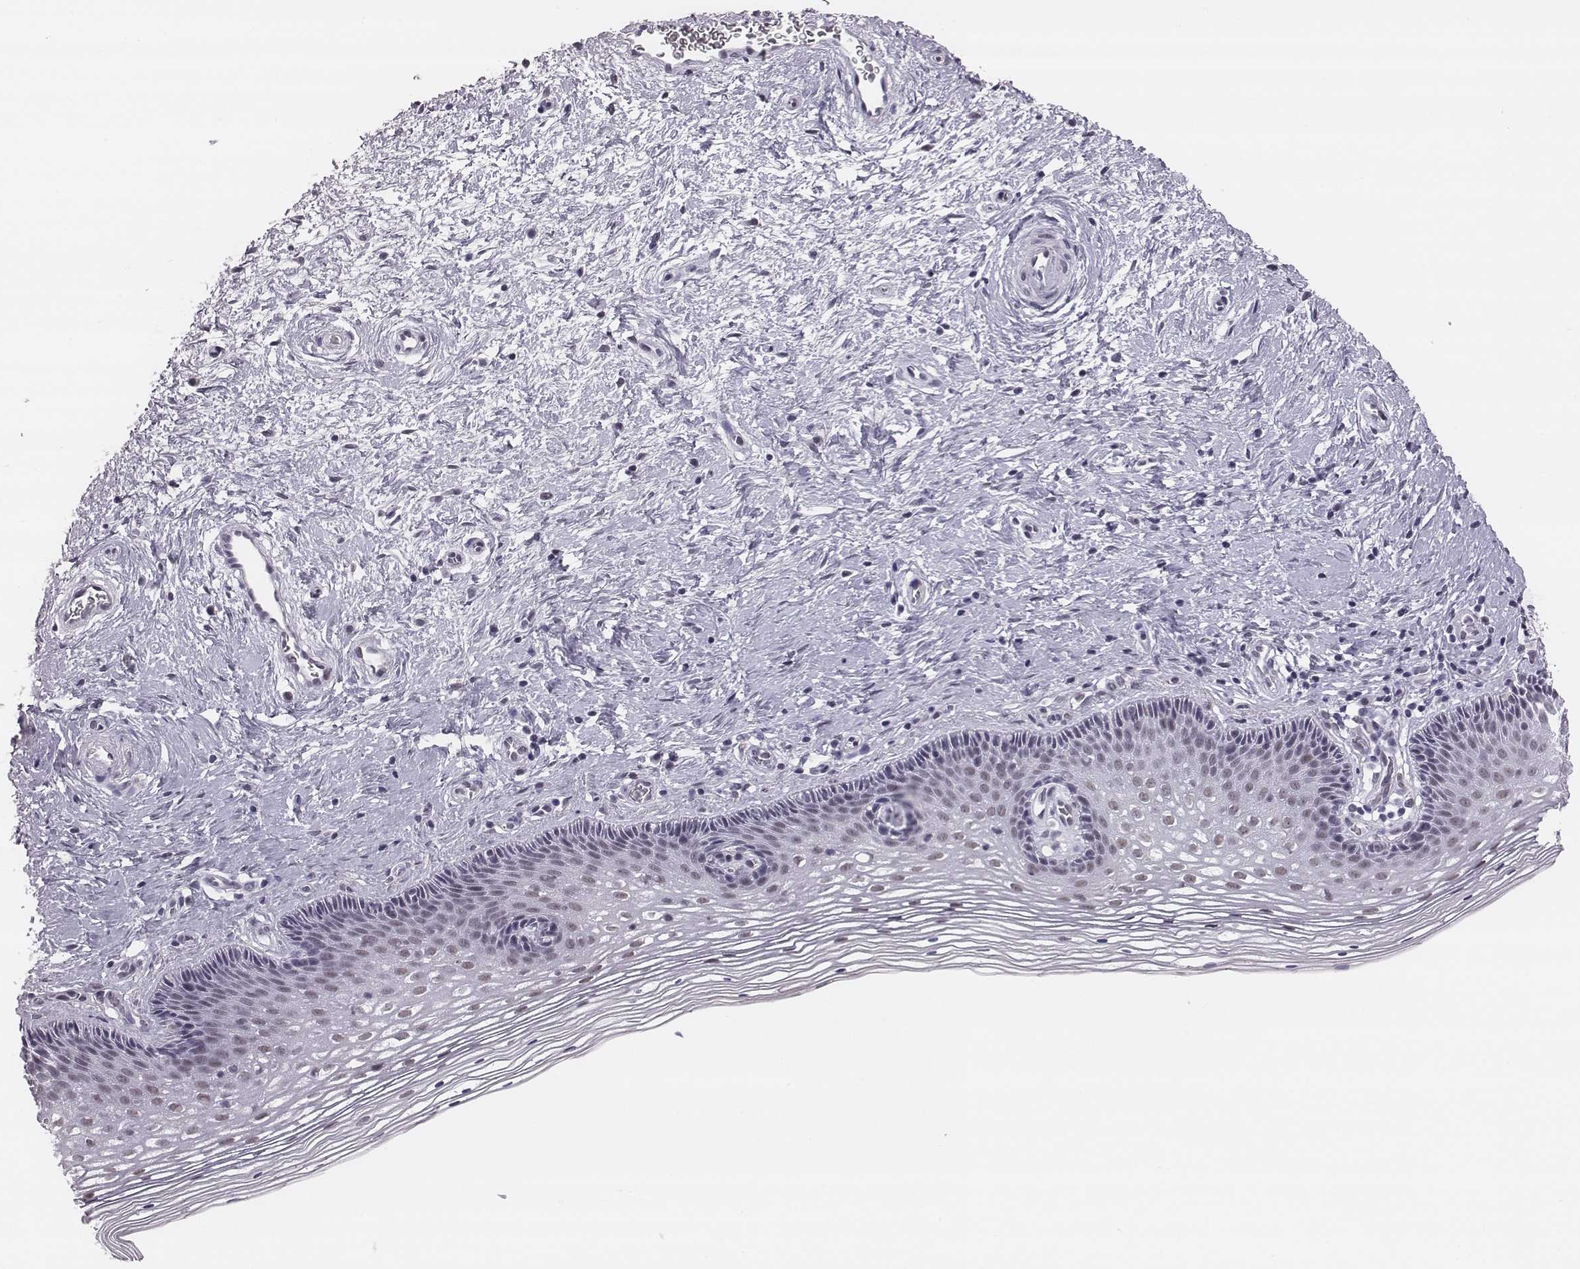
{"staining": {"intensity": "weak", "quantity": "25%-75%", "location": "nuclear"}, "tissue": "cervix", "cell_type": "Squamous epithelial cells", "image_type": "normal", "snomed": [{"axis": "morphology", "description": "Normal tissue, NOS"}, {"axis": "topography", "description": "Cervix"}], "caption": "Cervix stained with DAB IHC demonstrates low levels of weak nuclear expression in about 25%-75% of squamous epithelial cells. The protein of interest is stained brown, and the nuclei are stained in blue (DAB IHC with brightfield microscopy, high magnification).", "gene": "ACOD1", "patient": {"sex": "female", "age": 34}}